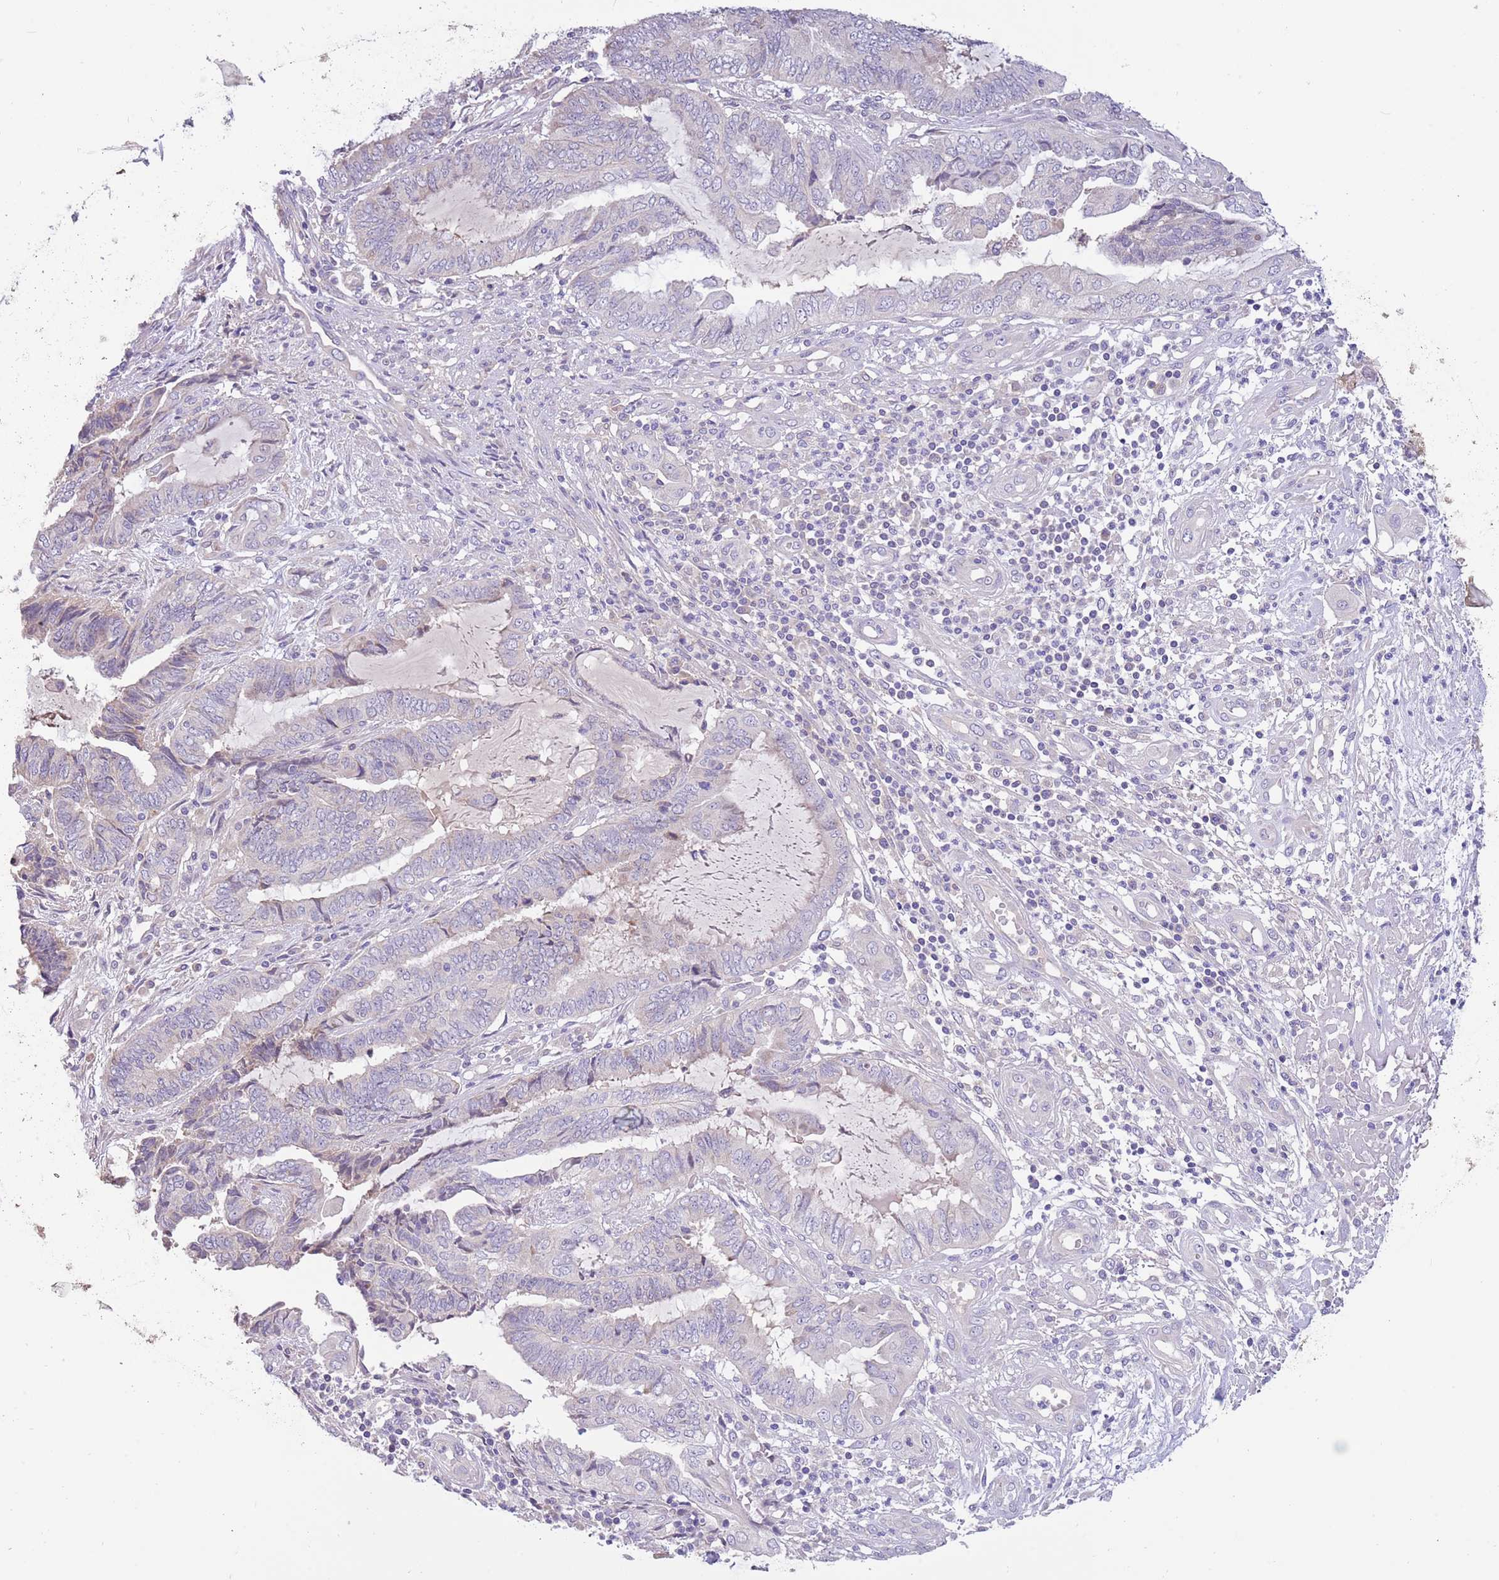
{"staining": {"intensity": "negative", "quantity": "none", "location": "none"}, "tissue": "endometrial cancer", "cell_type": "Tumor cells", "image_type": "cancer", "snomed": [{"axis": "morphology", "description": "Adenocarcinoma, NOS"}, {"axis": "topography", "description": "Uterus"}, {"axis": "topography", "description": "Endometrium"}], "caption": "DAB immunohistochemical staining of human endometrial cancer (adenocarcinoma) demonstrates no significant expression in tumor cells.", "gene": "CABYR", "patient": {"sex": "female", "age": 70}}